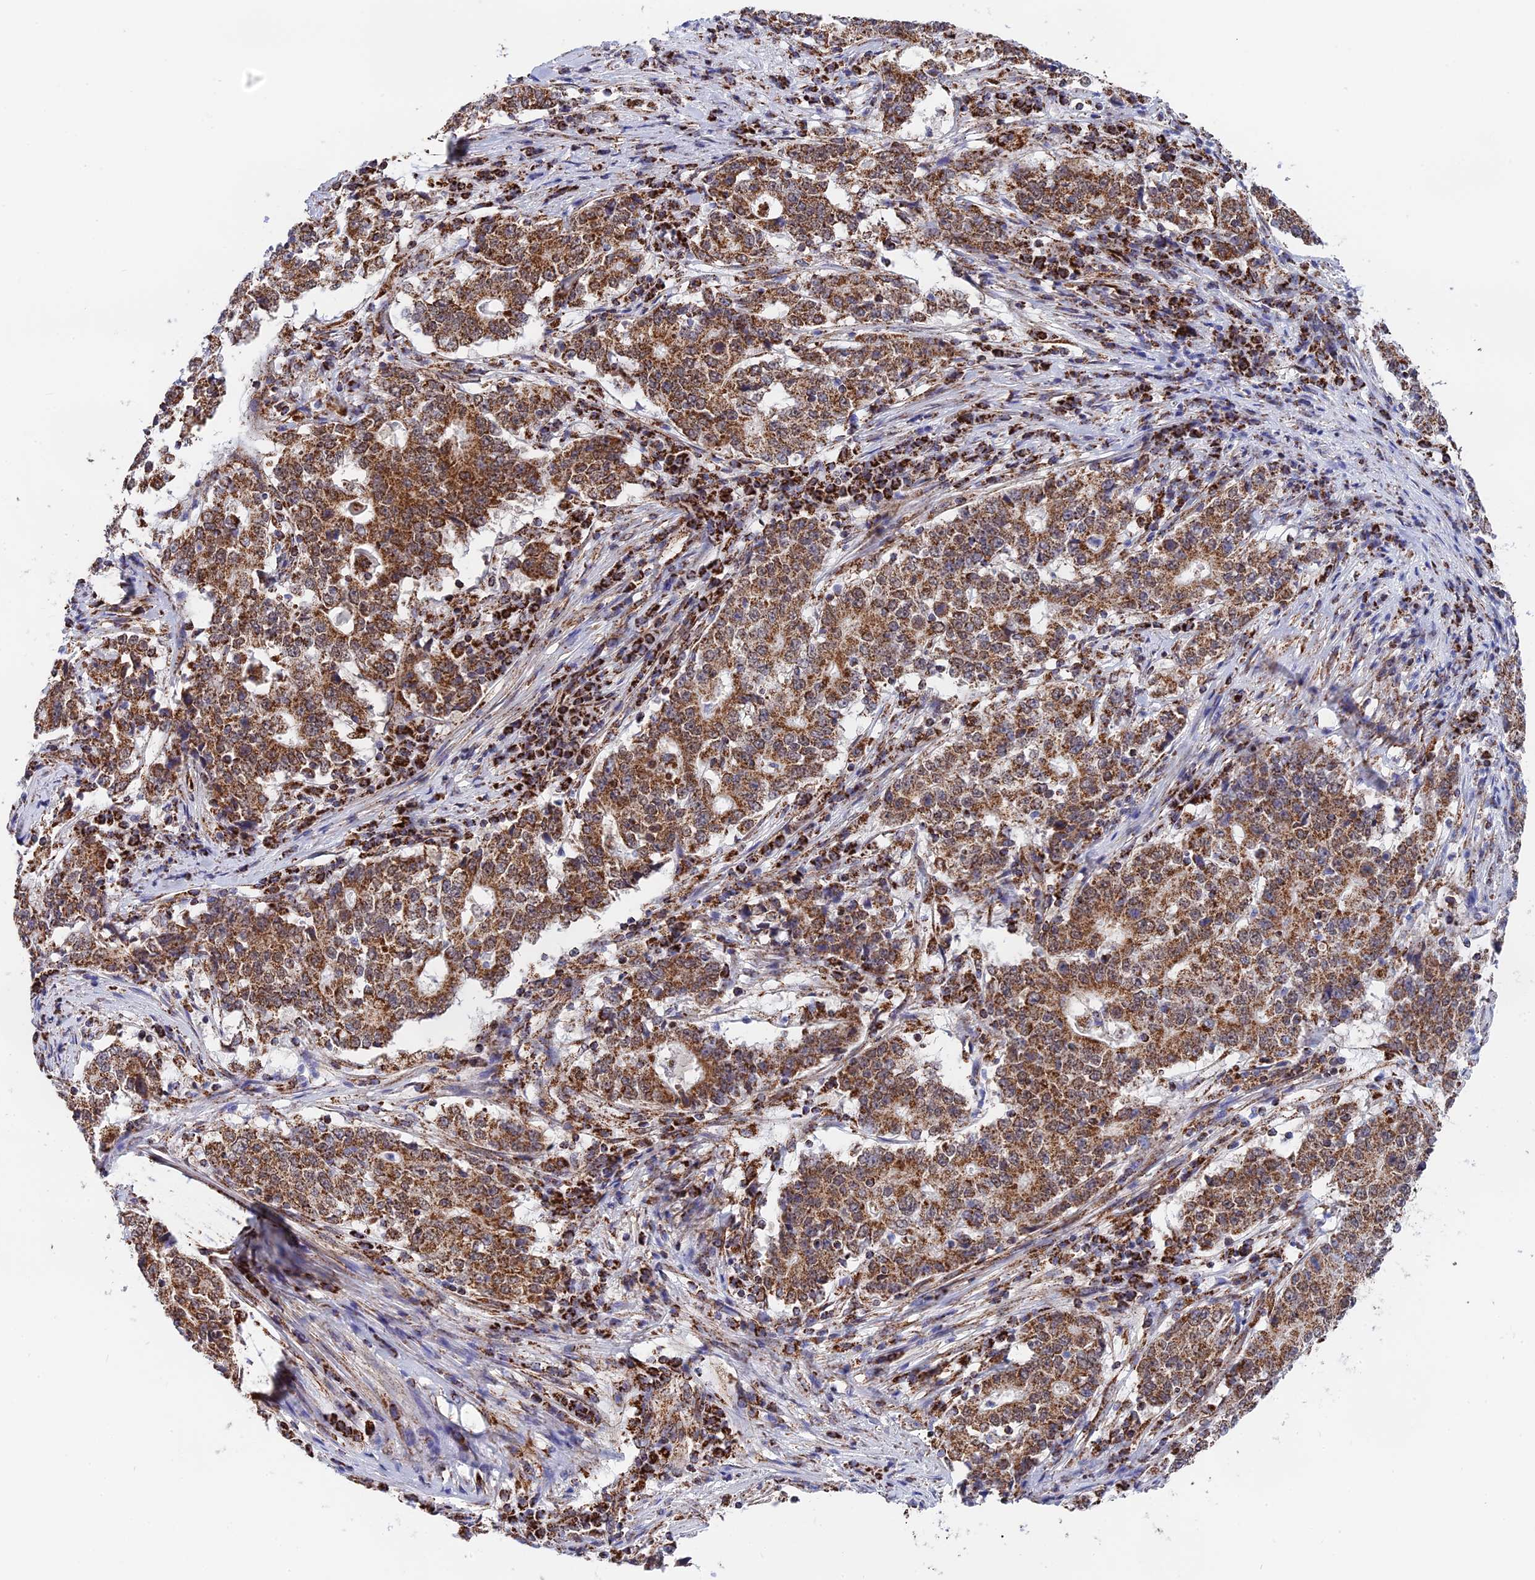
{"staining": {"intensity": "strong", "quantity": ">75%", "location": "cytoplasmic/membranous"}, "tissue": "stomach cancer", "cell_type": "Tumor cells", "image_type": "cancer", "snomed": [{"axis": "morphology", "description": "Adenocarcinoma, NOS"}, {"axis": "topography", "description": "Stomach"}], "caption": "Immunohistochemical staining of stomach adenocarcinoma displays high levels of strong cytoplasmic/membranous positivity in about >75% of tumor cells. (IHC, brightfield microscopy, high magnification).", "gene": "CDC16", "patient": {"sex": "male", "age": 59}}